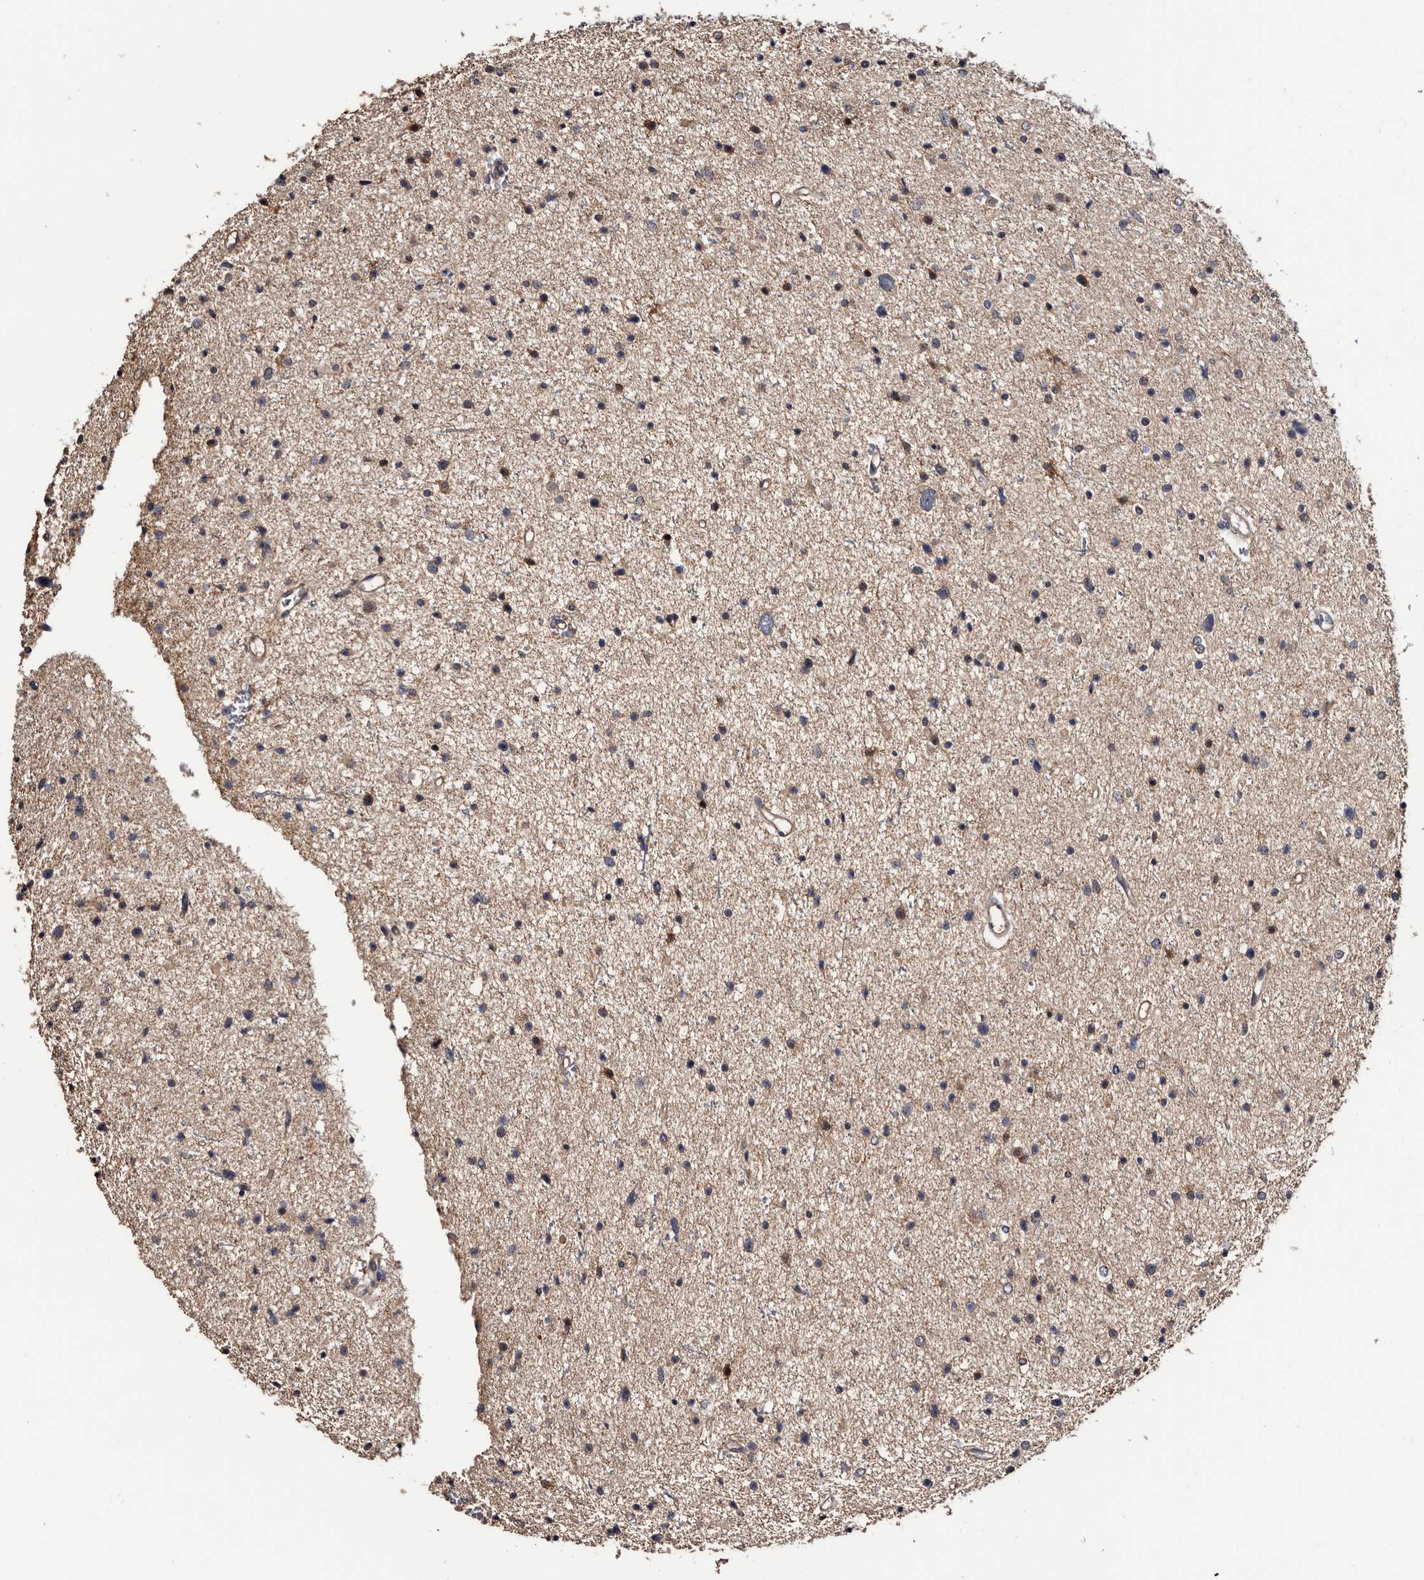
{"staining": {"intensity": "weak", "quantity": "25%-75%", "location": "cytoplasmic/membranous"}, "tissue": "glioma", "cell_type": "Tumor cells", "image_type": "cancer", "snomed": [{"axis": "morphology", "description": "Glioma, malignant, Low grade"}, {"axis": "topography", "description": "Brain"}], "caption": "Malignant low-grade glioma stained for a protein reveals weak cytoplasmic/membranous positivity in tumor cells.", "gene": "TTI2", "patient": {"sex": "female", "age": 37}}